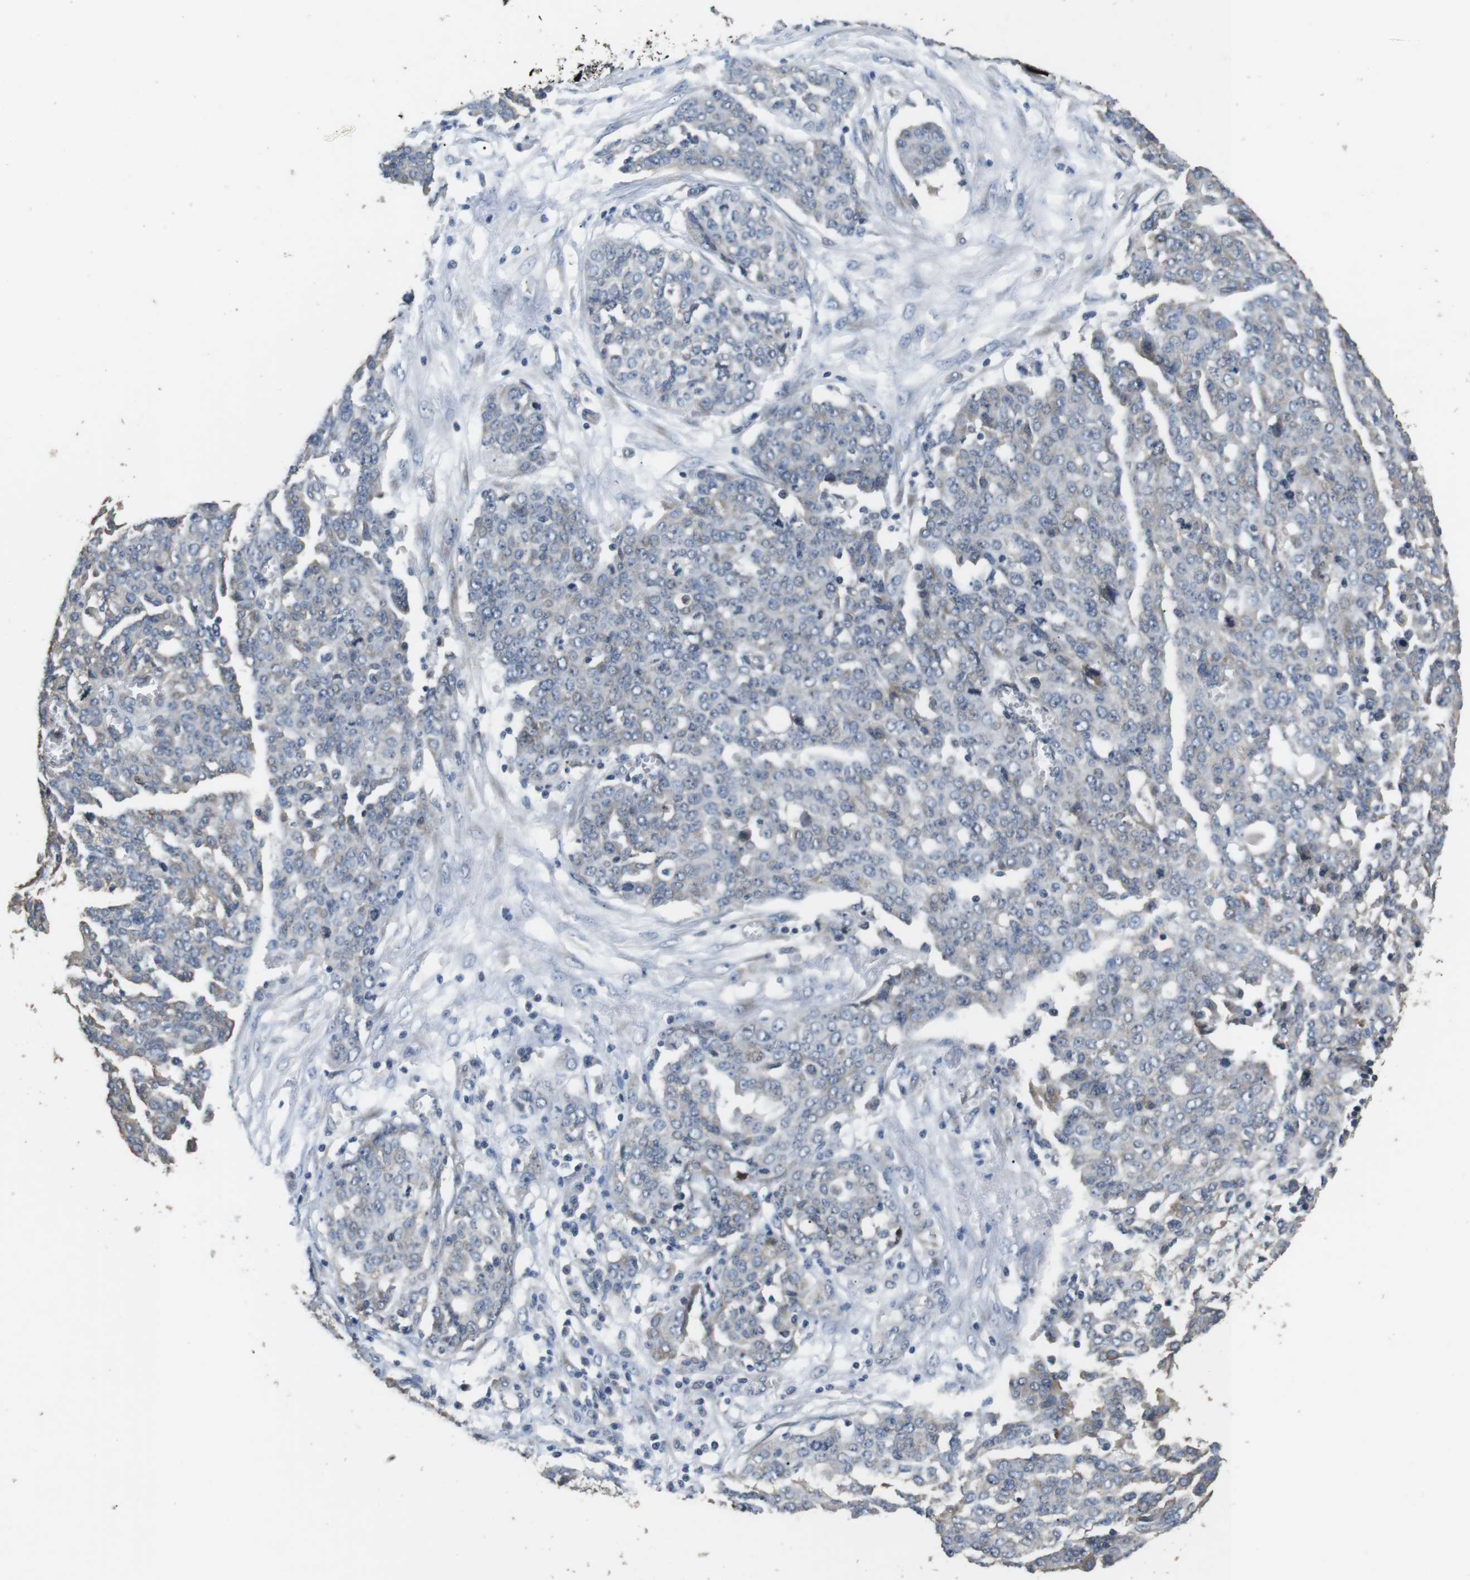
{"staining": {"intensity": "weak", "quantity": "<25%", "location": "cytoplasmic/membranous"}, "tissue": "ovarian cancer", "cell_type": "Tumor cells", "image_type": "cancer", "snomed": [{"axis": "morphology", "description": "Cystadenocarcinoma, serous, NOS"}, {"axis": "topography", "description": "Soft tissue"}, {"axis": "topography", "description": "Ovary"}], "caption": "The micrograph demonstrates no staining of tumor cells in ovarian serous cystadenocarcinoma. (DAB immunohistochemistry with hematoxylin counter stain).", "gene": "ADGRL3", "patient": {"sex": "female", "age": 57}}